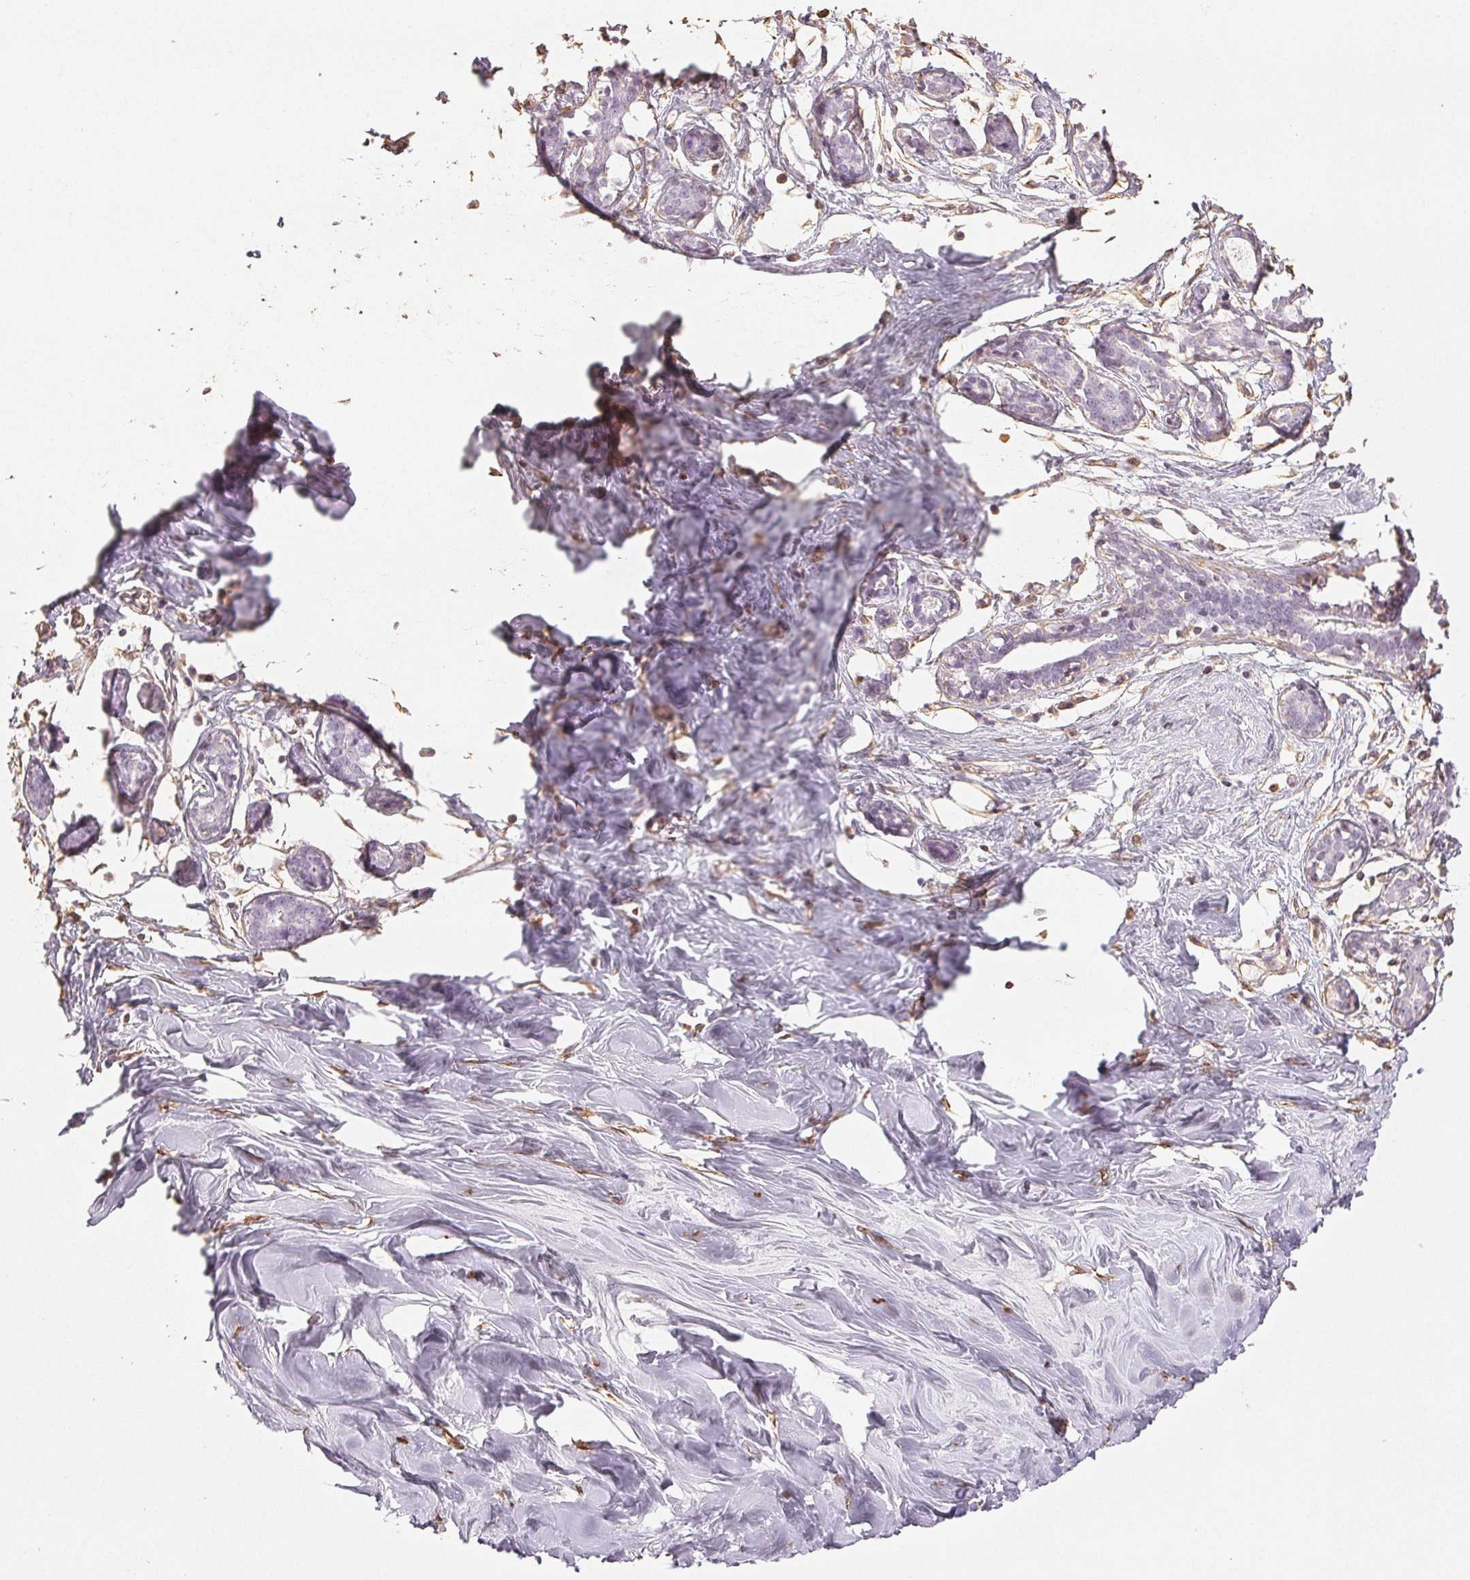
{"staining": {"intensity": "strong", "quantity": ">75%", "location": "cytoplasmic/membranous"}, "tissue": "breast", "cell_type": "Adipocytes", "image_type": "normal", "snomed": [{"axis": "morphology", "description": "Normal tissue, NOS"}, {"axis": "topography", "description": "Breast"}], "caption": "Strong cytoplasmic/membranous positivity is seen in about >75% of adipocytes in benign breast. Immunohistochemistry stains the protein in brown and the nuclei are stained blue.", "gene": "COL7A1", "patient": {"sex": "female", "age": 27}}